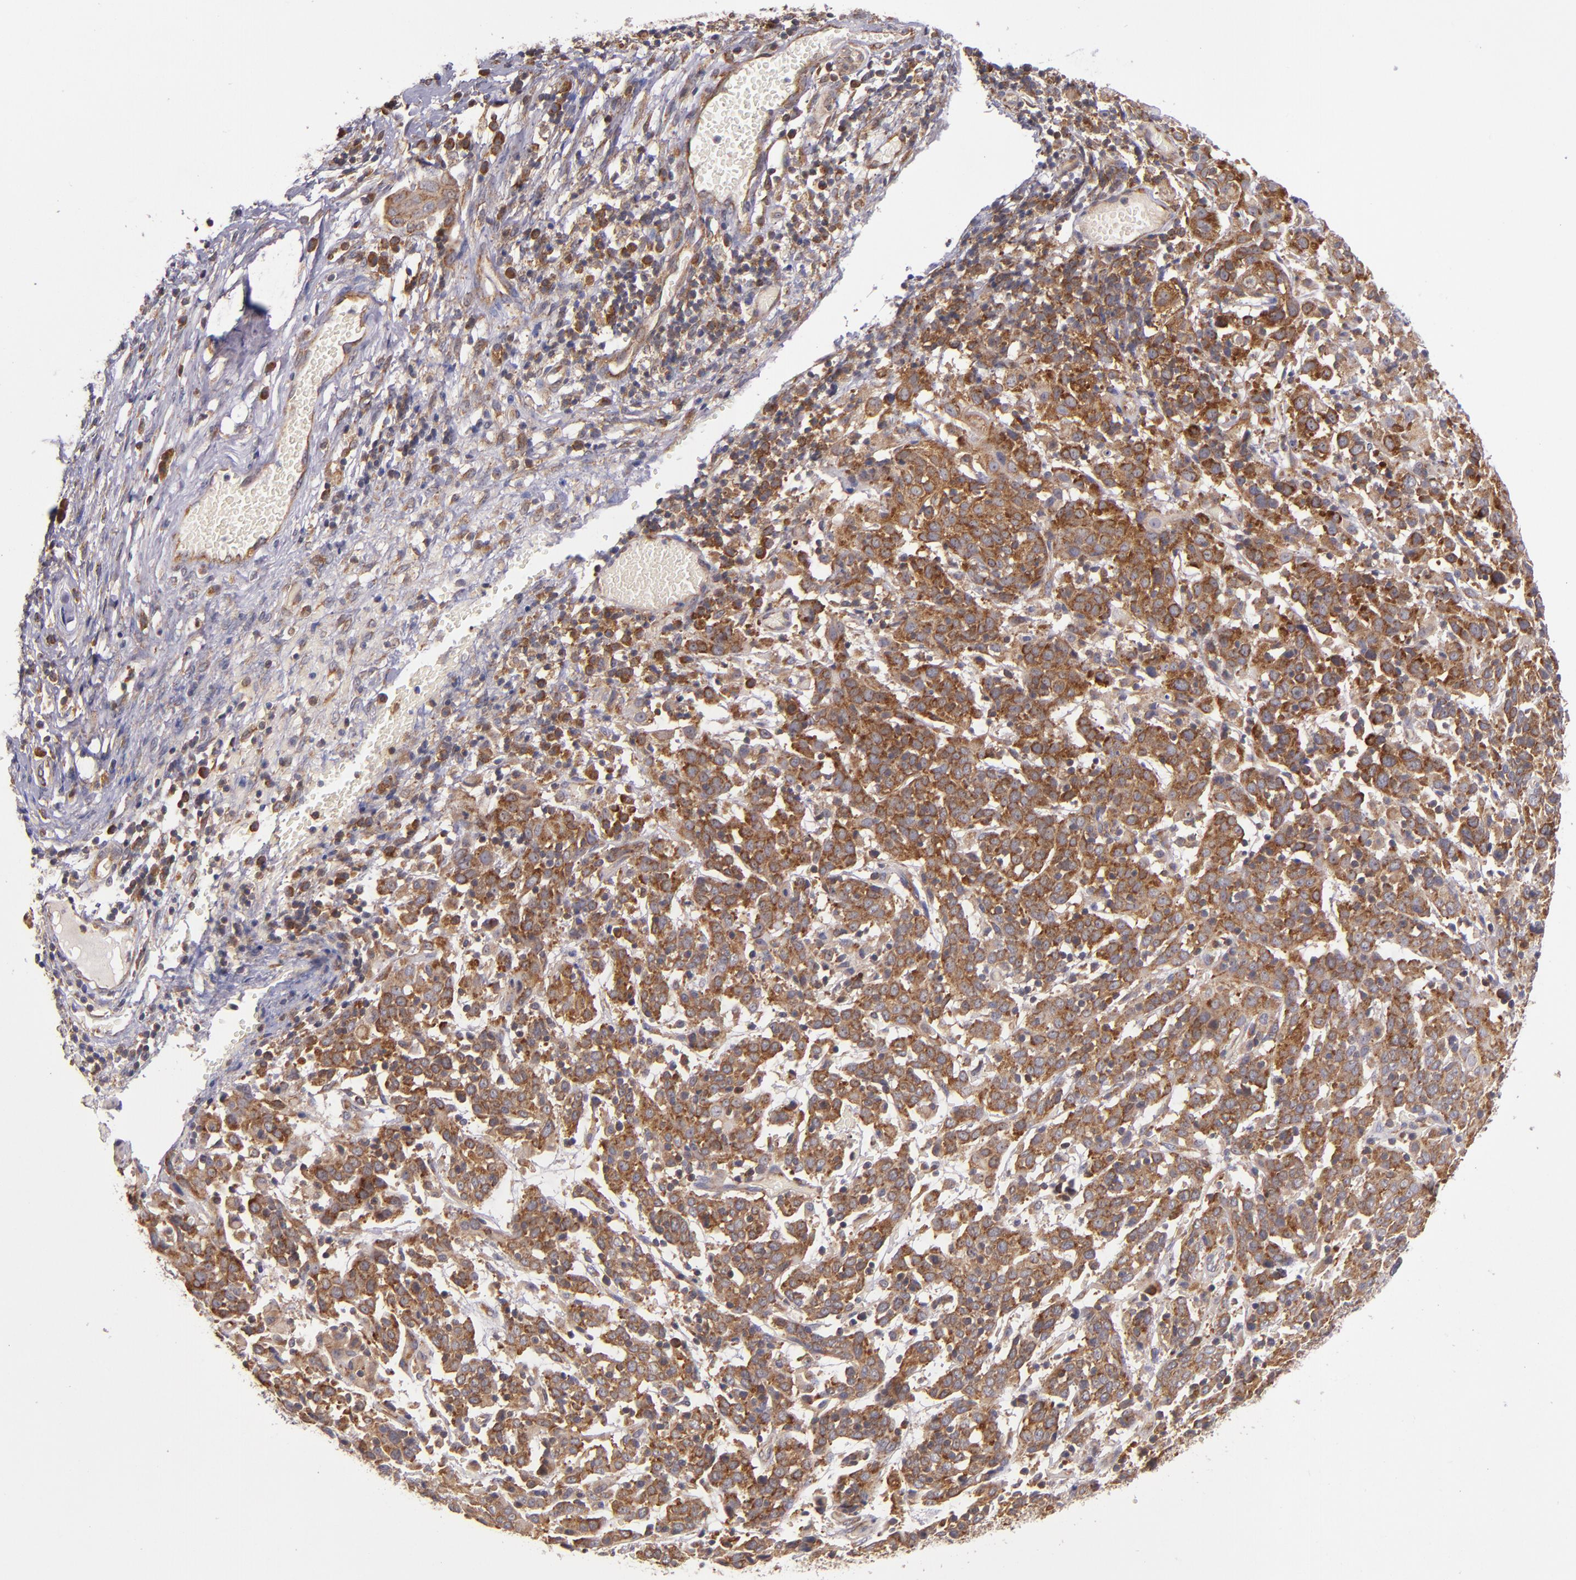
{"staining": {"intensity": "moderate", "quantity": ">75%", "location": "cytoplasmic/membranous"}, "tissue": "cervical cancer", "cell_type": "Tumor cells", "image_type": "cancer", "snomed": [{"axis": "morphology", "description": "Normal tissue, NOS"}, {"axis": "morphology", "description": "Squamous cell carcinoma, NOS"}, {"axis": "topography", "description": "Cervix"}], "caption": "The immunohistochemical stain highlights moderate cytoplasmic/membranous expression in tumor cells of squamous cell carcinoma (cervical) tissue. The staining was performed using DAB (3,3'-diaminobenzidine), with brown indicating positive protein expression. Nuclei are stained blue with hematoxylin.", "gene": "EIF4ENIF1", "patient": {"sex": "female", "age": 67}}